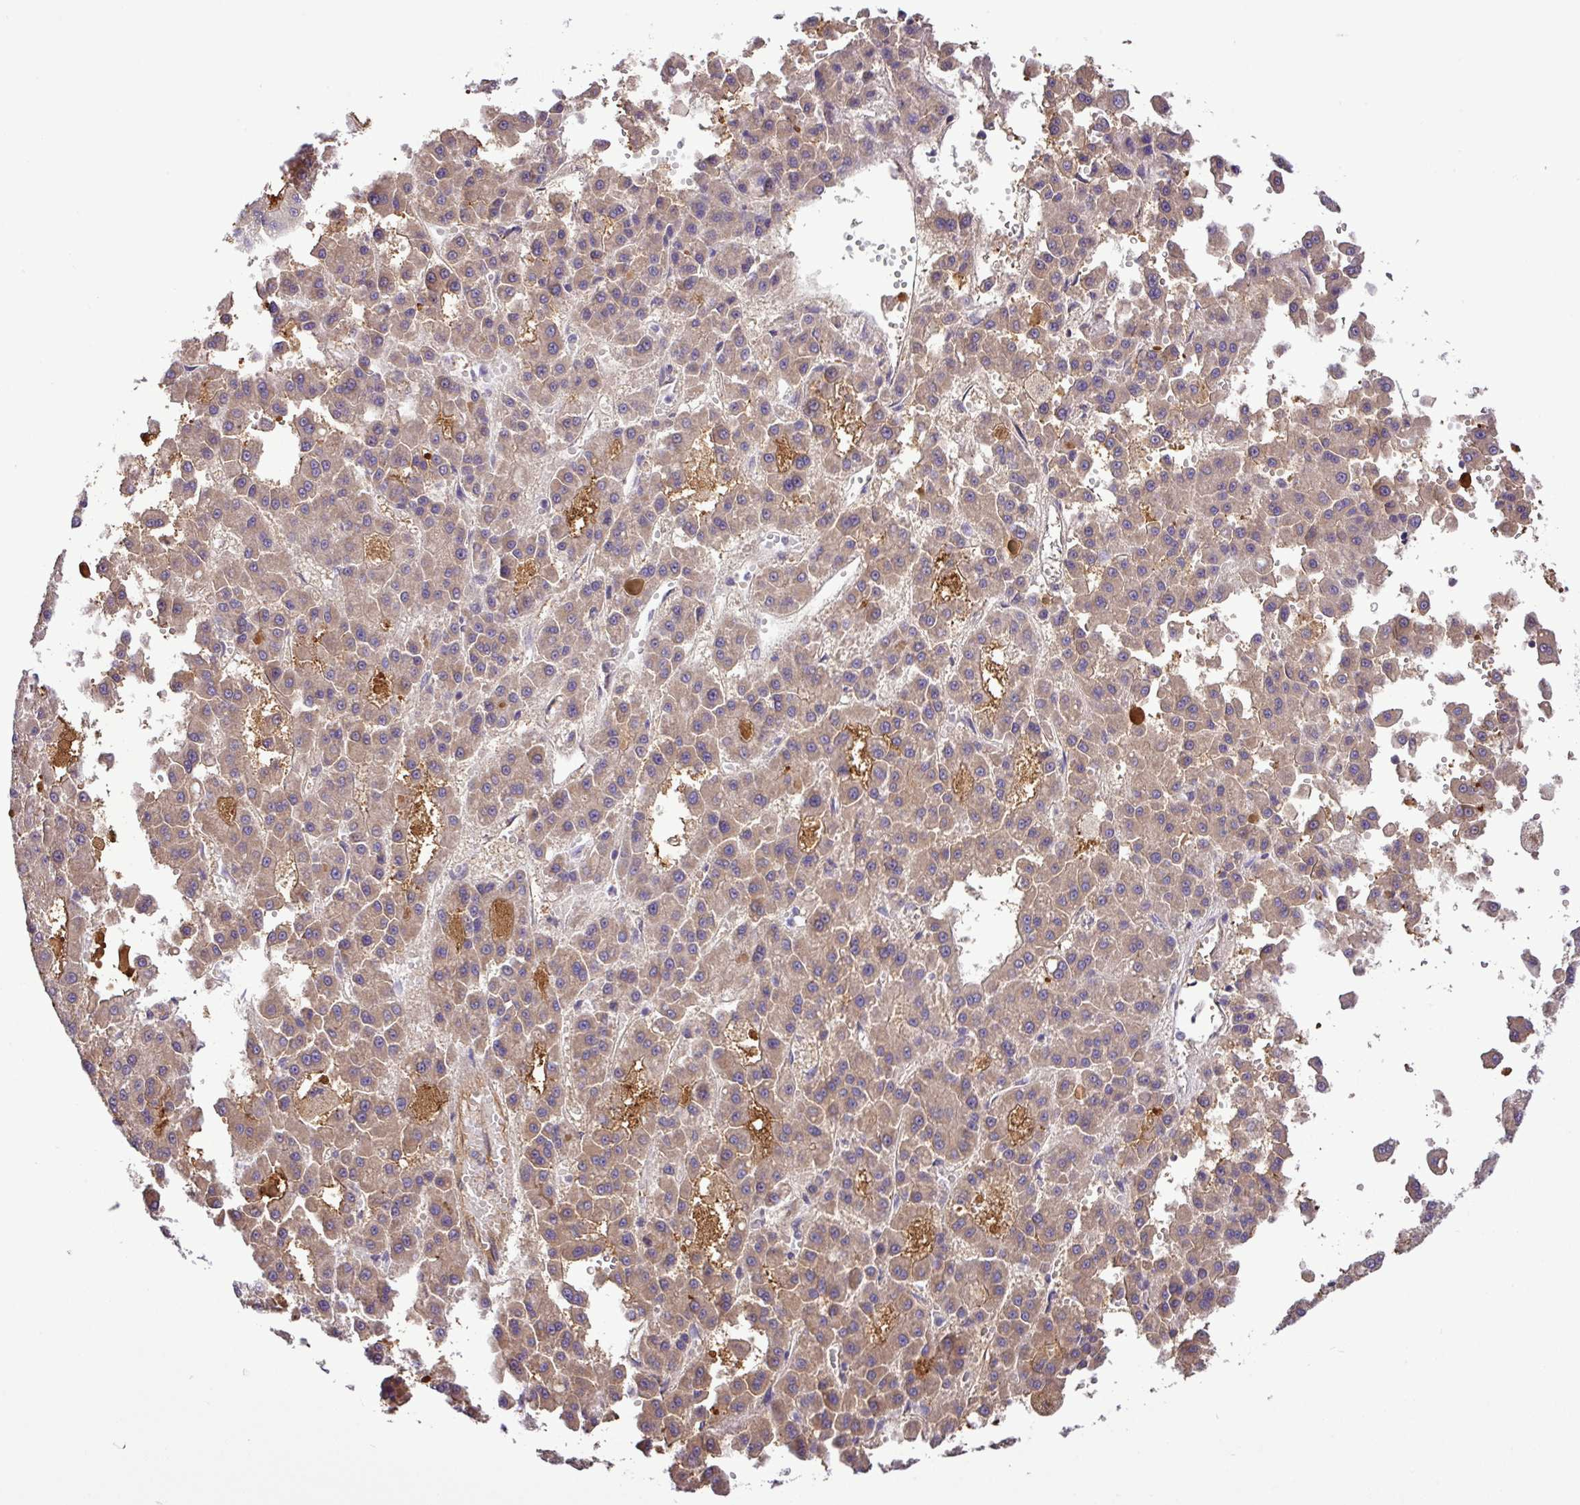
{"staining": {"intensity": "moderate", "quantity": "25%-75%", "location": "cytoplasmic/membranous"}, "tissue": "liver cancer", "cell_type": "Tumor cells", "image_type": "cancer", "snomed": [{"axis": "morphology", "description": "Carcinoma, Hepatocellular, NOS"}, {"axis": "topography", "description": "Liver"}], "caption": "Protein expression analysis of human liver hepatocellular carcinoma reveals moderate cytoplasmic/membranous positivity in approximately 25%-75% of tumor cells.", "gene": "CWH43", "patient": {"sex": "male", "age": 70}}